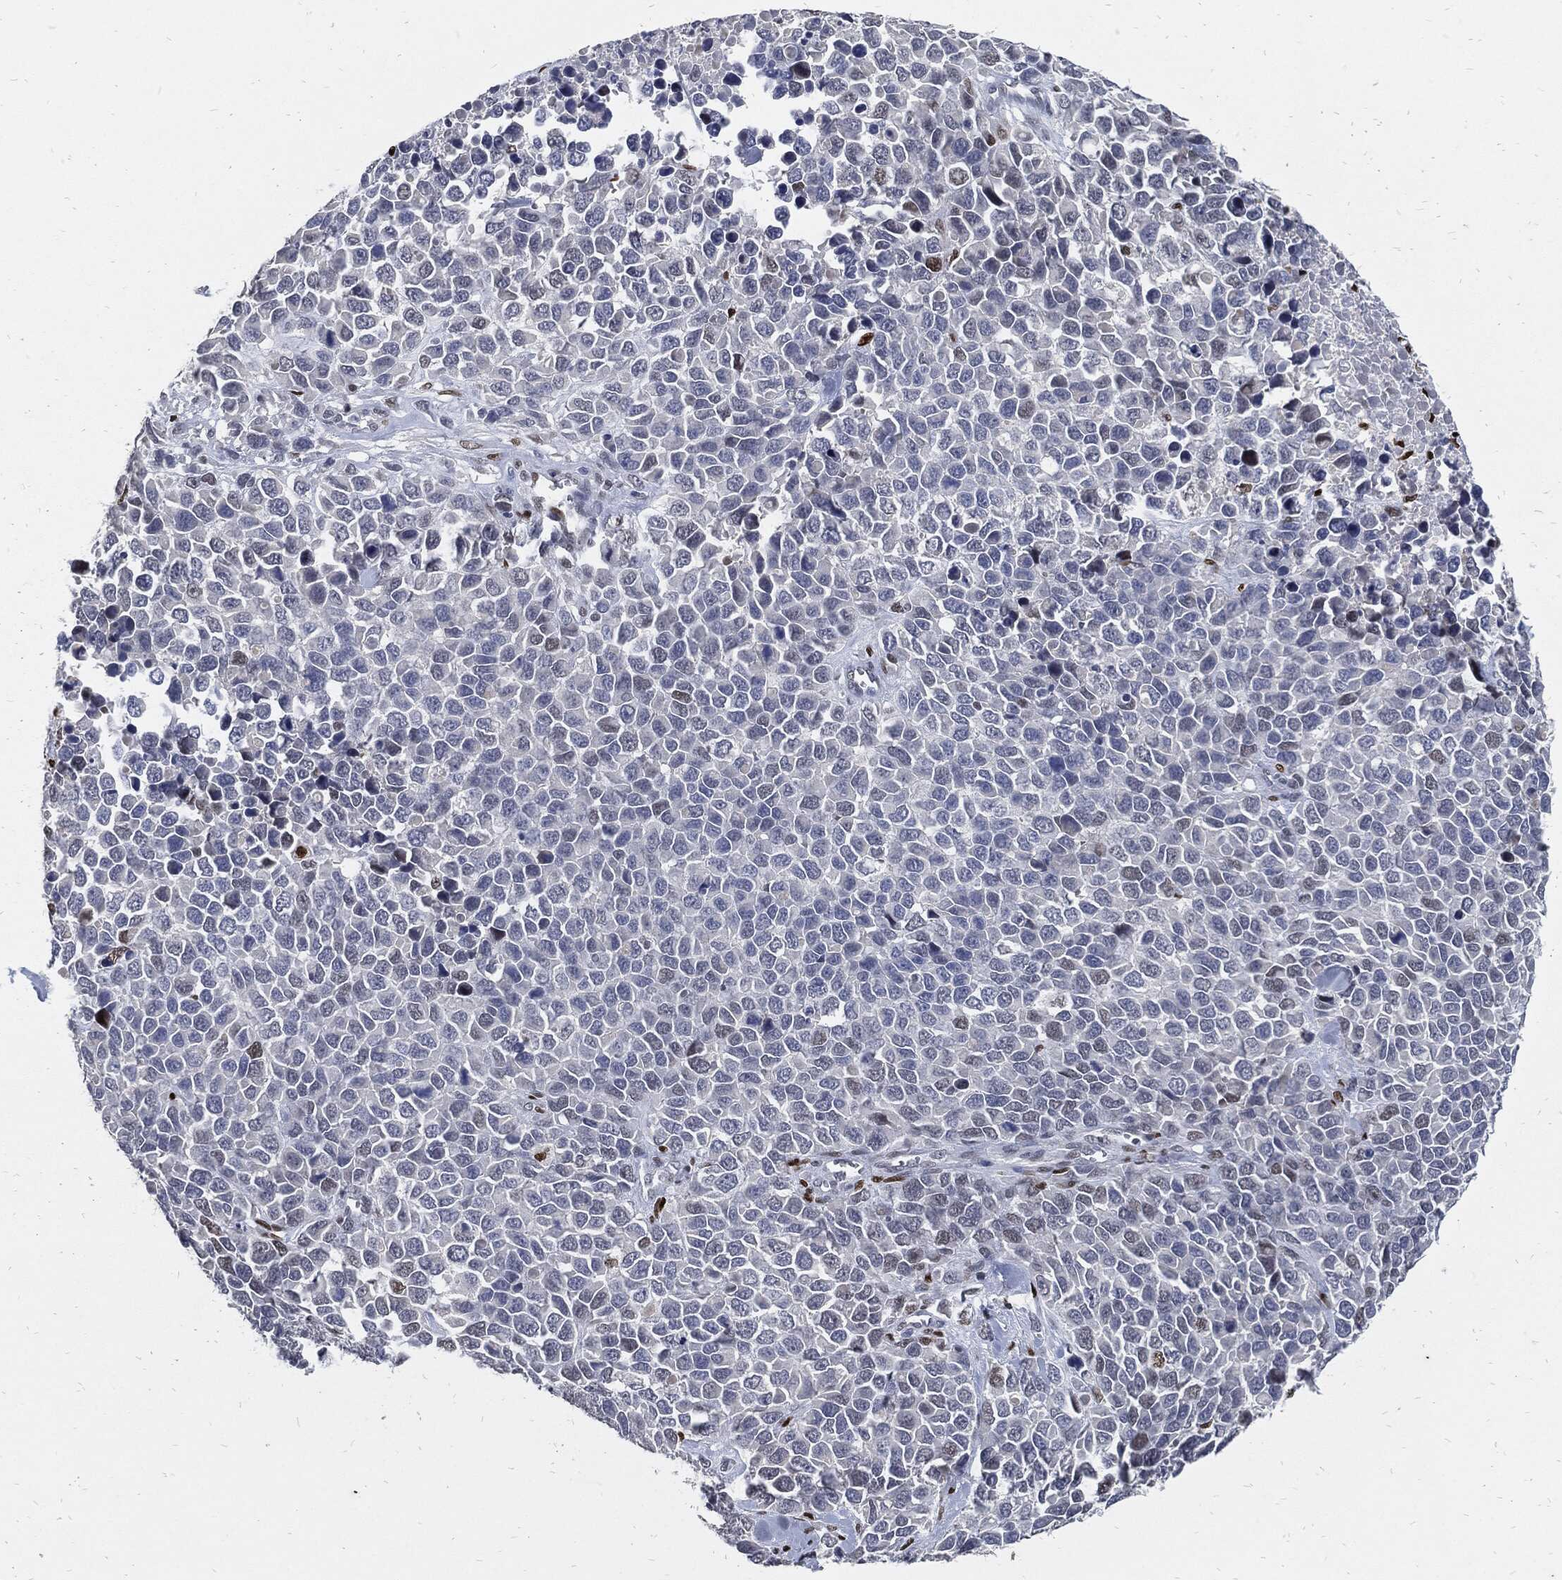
{"staining": {"intensity": "negative", "quantity": "none", "location": "none"}, "tissue": "melanoma", "cell_type": "Tumor cells", "image_type": "cancer", "snomed": [{"axis": "morphology", "description": "Malignant melanoma, Metastatic site"}, {"axis": "topography", "description": "Skin"}], "caption": "Immunohistochemical staining of human melanoma reveals no significant staining in tumor cells. (Brightfield microscopy of DAB immunohistochemistry at high magnification).", "gene": "JUN", "patient": {"sex": "male", "age": 84}}